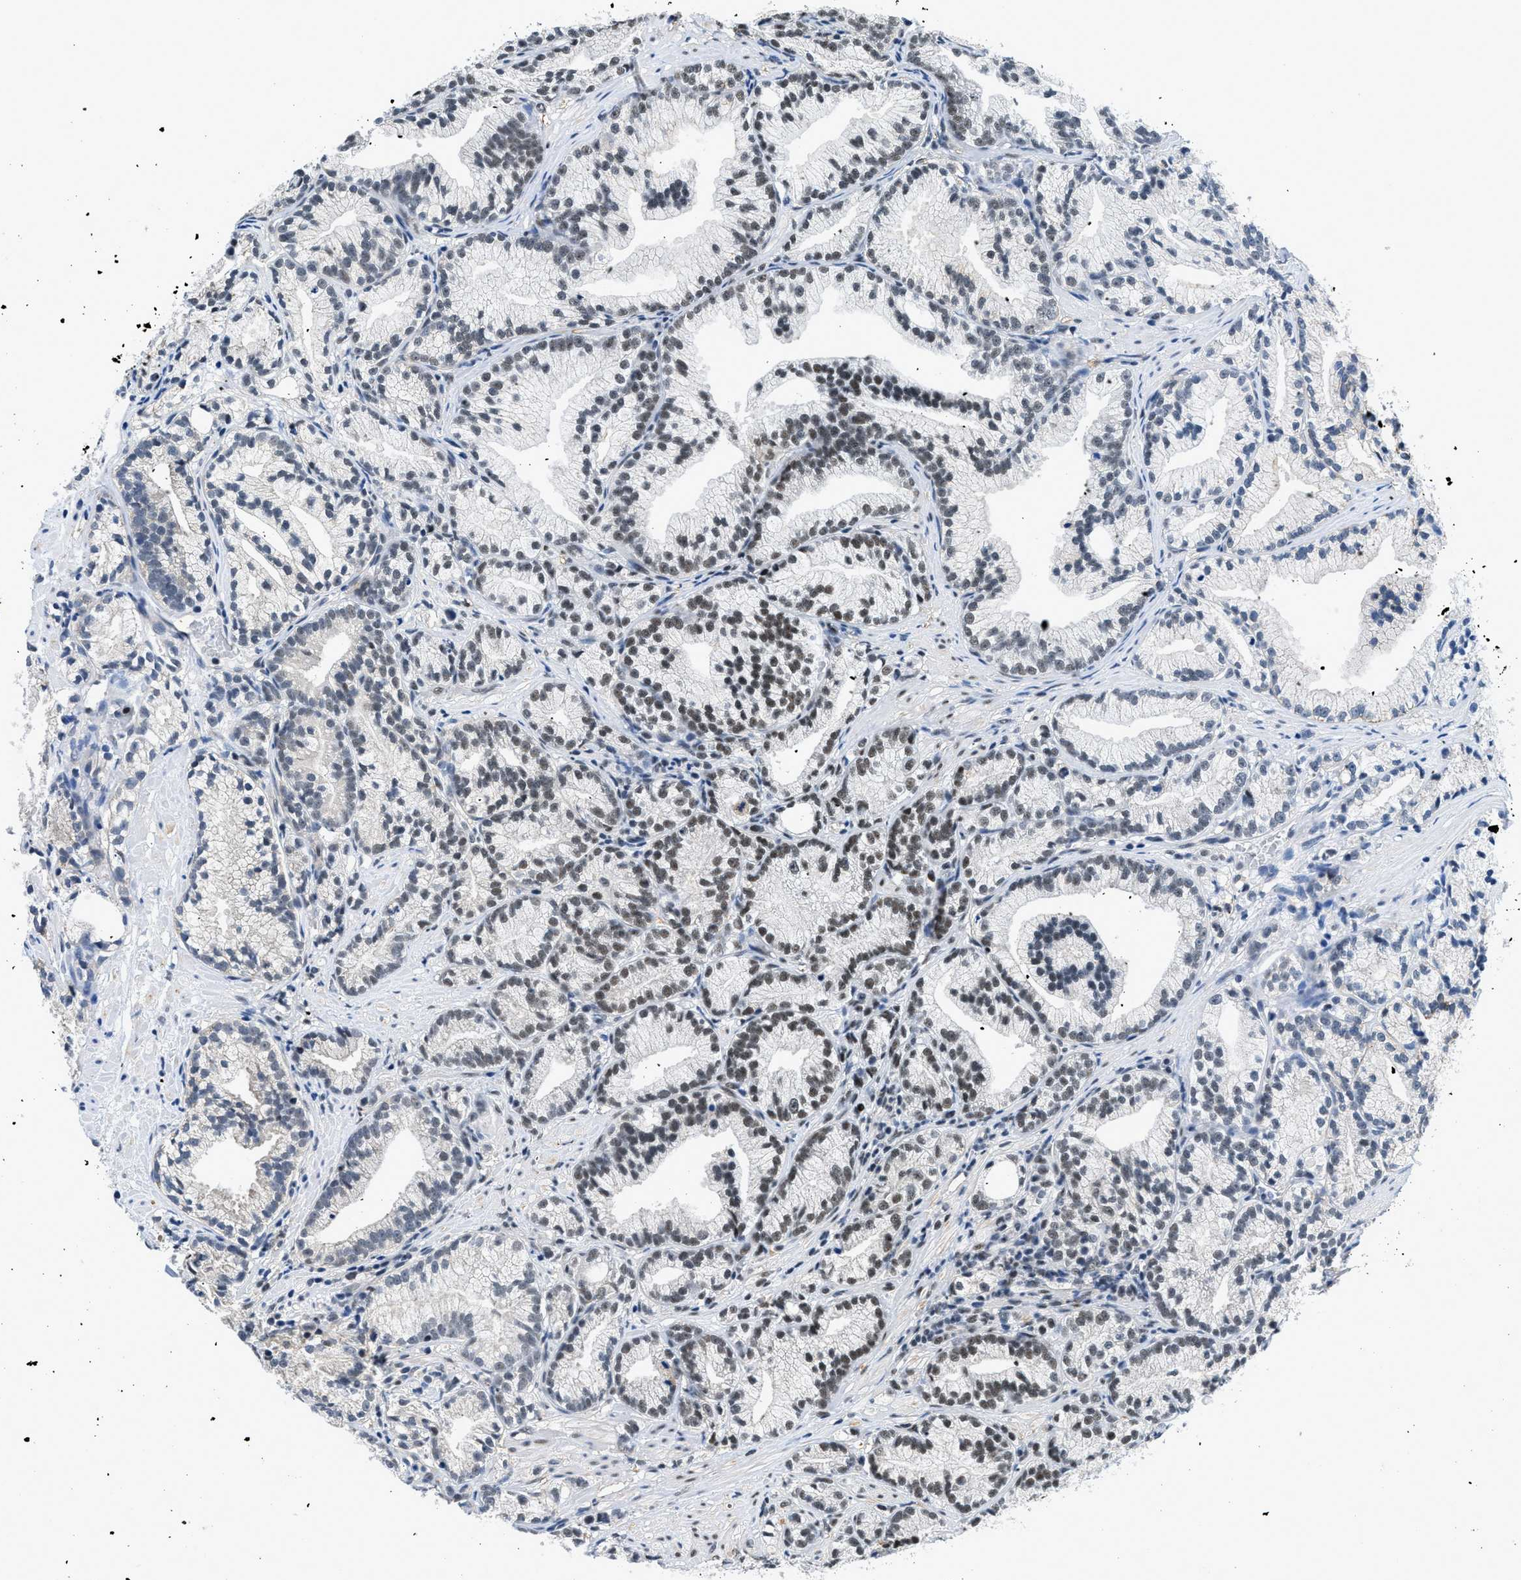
{"staining": {"intensity": "moderate", "quantity": "25%-75%", "location": "nuclear"}, "tissue": "prostate cancer", "cell_type": "Tumor cells", "image_type": "cancer", "snomed": [{"axis": "morphology", "description": "Adenocarcinoma, Low grade"}, {"axis": "topography", "description": "Prostate"}], "caption": "Tumor cells display moderate nuclear expression in approximately 25%-75% of cells in prostate cancer (low-grade adenocarcinoma).", "gene": "HNRNPH2", "patient": {"sex": "male", "age": 89}}